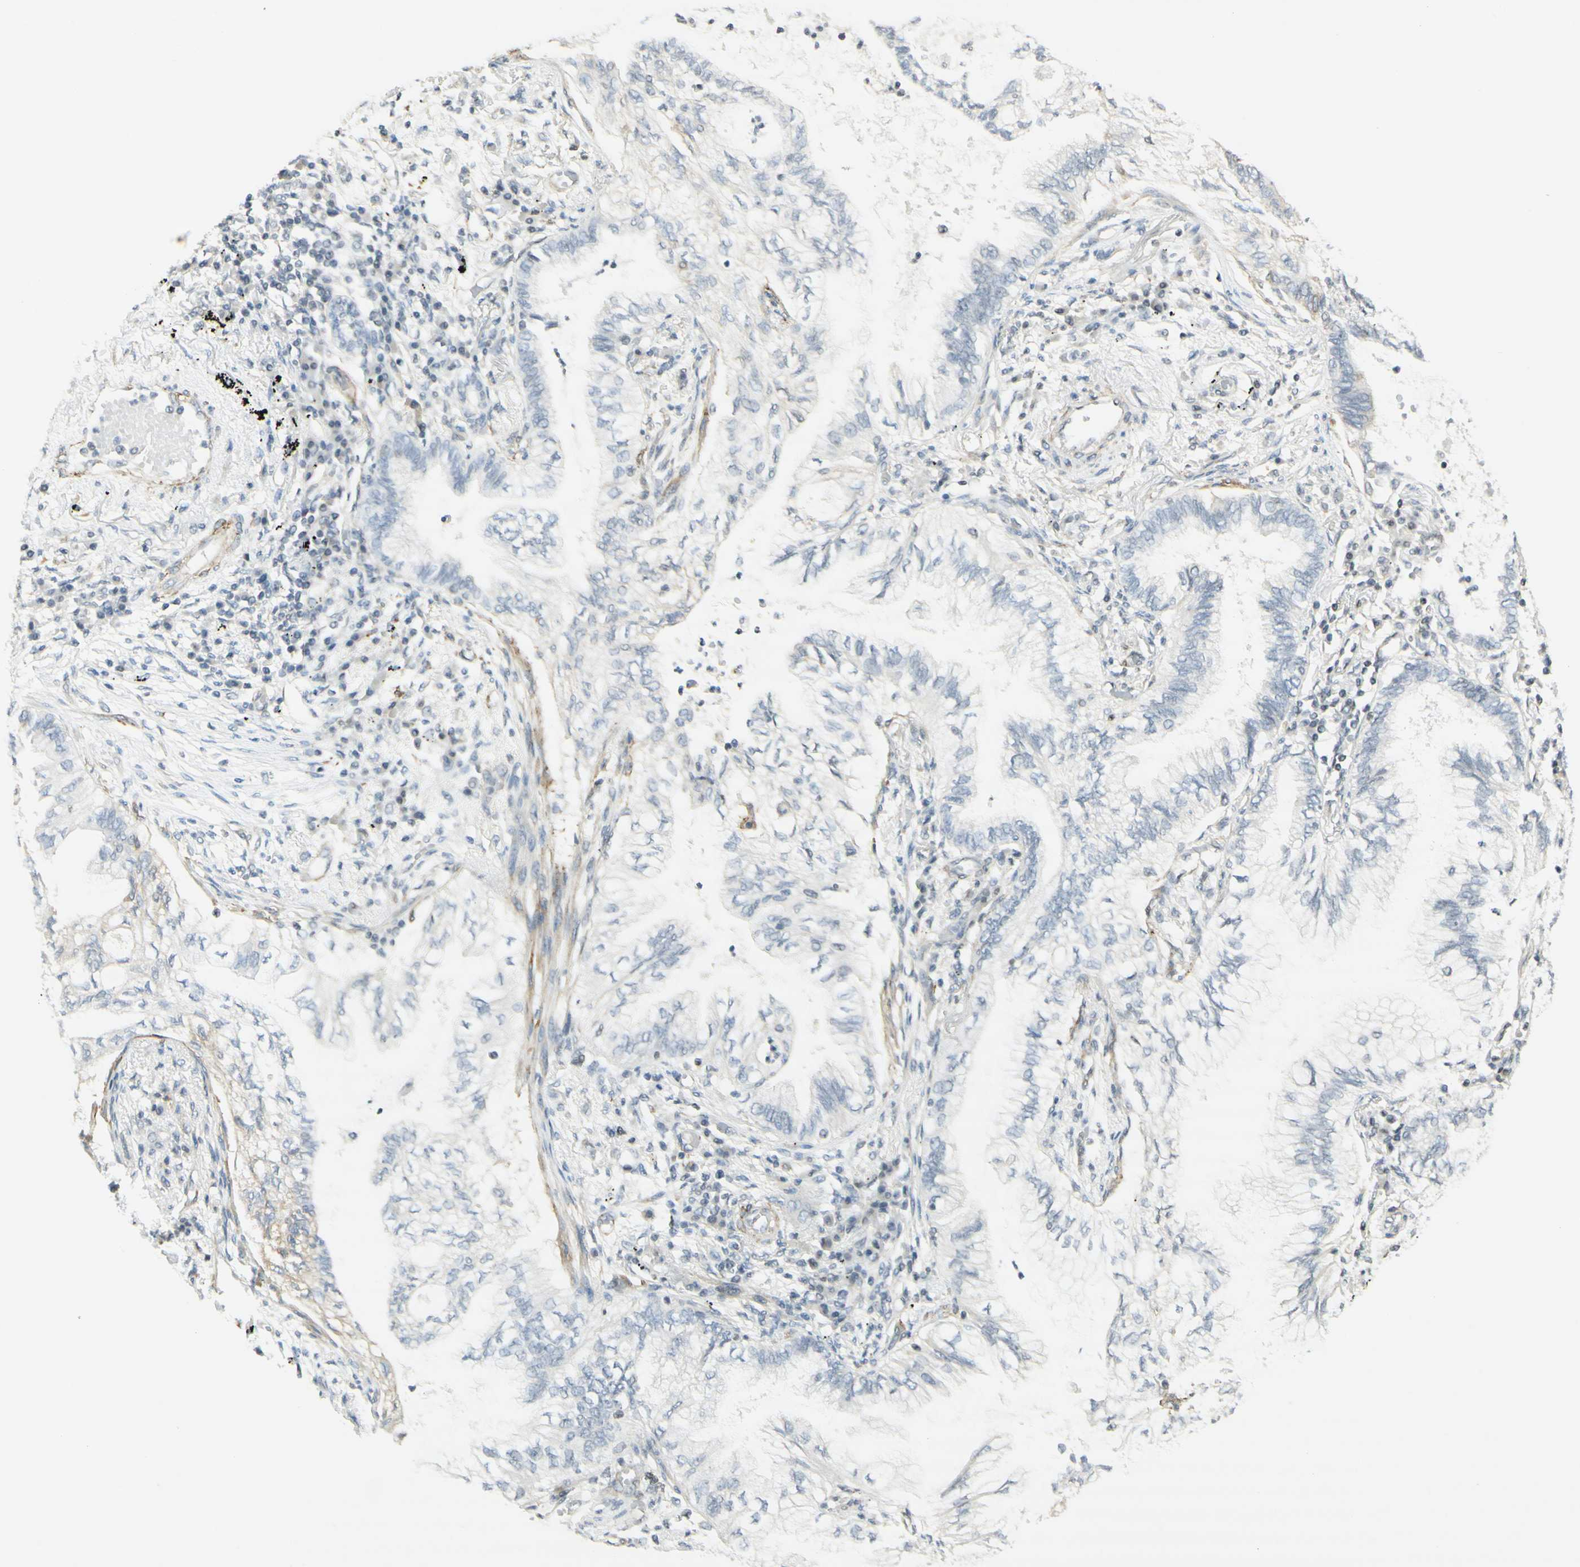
{"staining": {"intensity": "weak", "quantity": "<25%", "location": "cytoplasmic/membranous"}, "tissue": "lung cancer", "cell_type": "Tumor cells", "image_type": "cancer", "snomed": [{"axis": "morphology", "description": "Normal tissue, NOS"}, {"axis": "morphology", "description": "Adenocarcinoma, NOS"}, {"axis": "topography", "description": "Bronchus"}, {"axis": "topography", "description": "Lung"}], "caption": "Immunohistochemical staining of lung cancer (adenocarcinoma) shows no significant staining in tumor cells.", "gene": "MAP1B", "patient": {"sex": "female", "age": 70}}